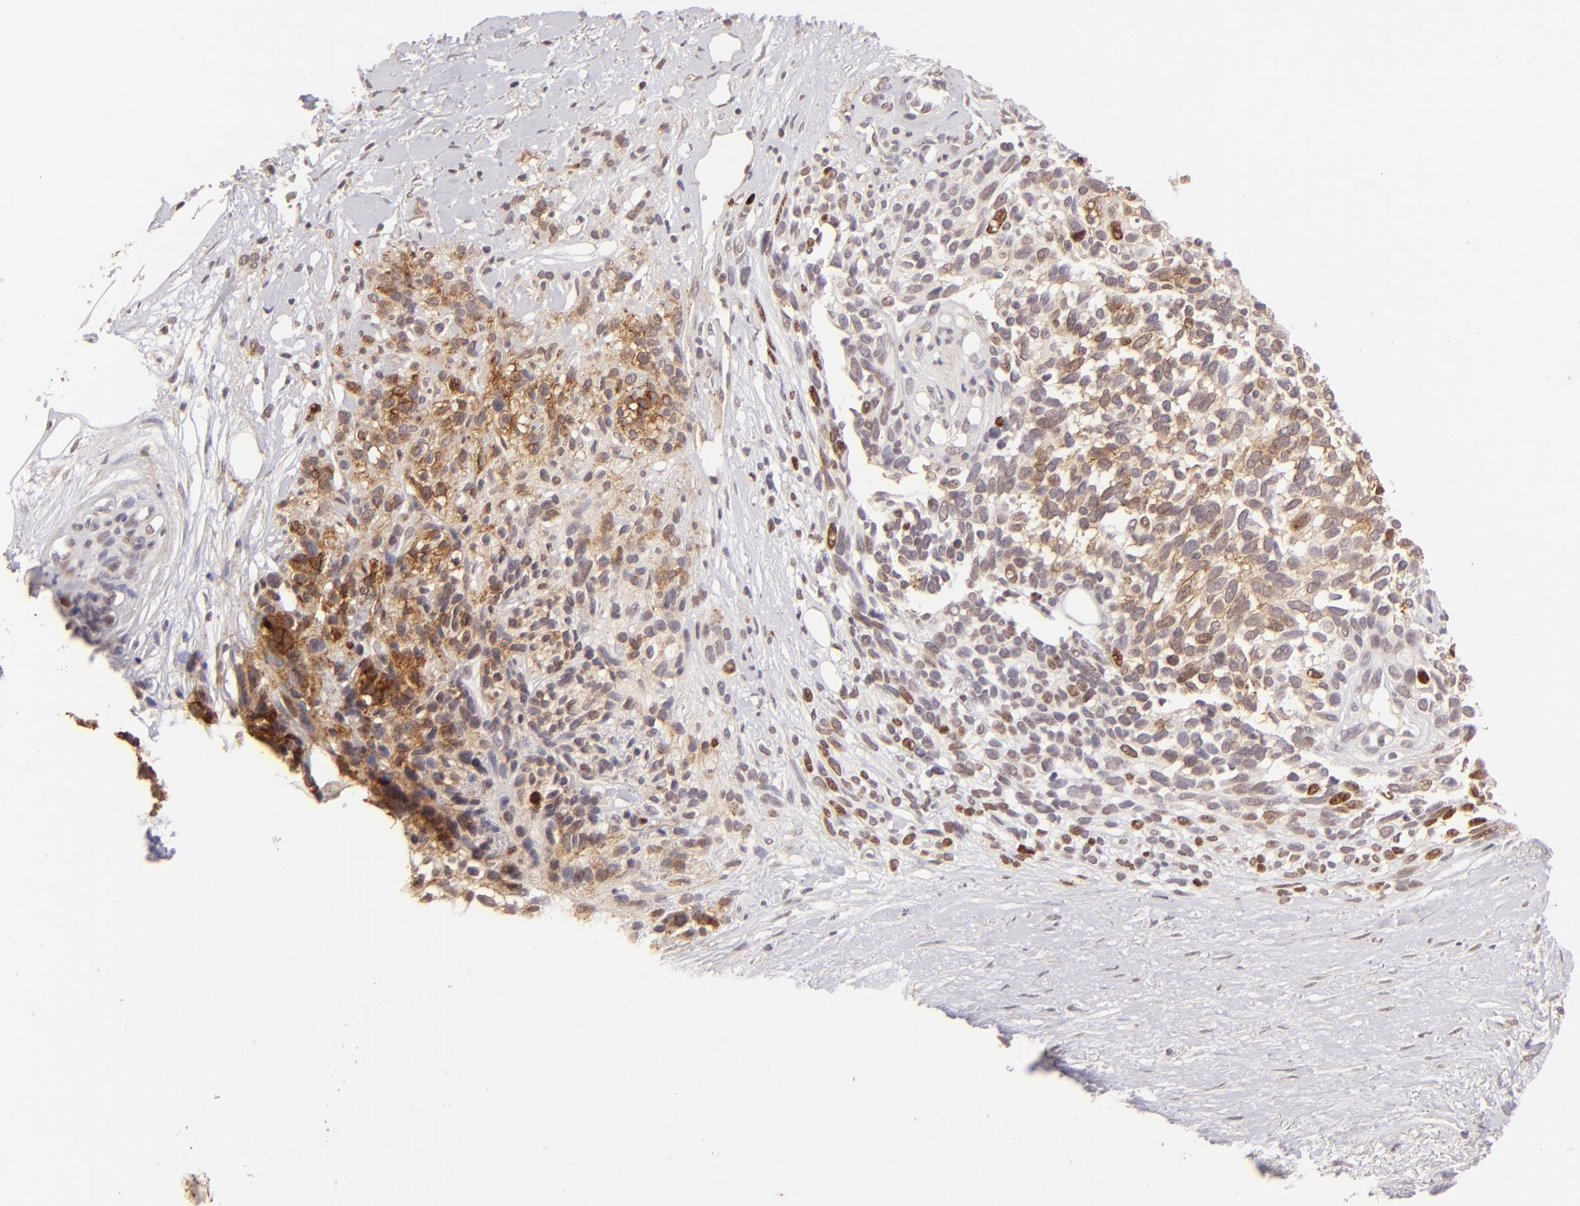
{"staining": {"intensity": "moderate", "quantity": "25%-75%", "location": "cytoplasmic/membranous"}, "tissue": "melanoma", "cell_type": "Tumor cells", "image_type": "cancer", "snomed": [{"axis": "morphology", "description": "Malignant melanoma, NOS"}, {"axis": "topography", "description": "Skin"}], "caption": "Protein staining demonstrates moderate cytoplasmic/membranous staining in approximately 25%-75% of tumor cells in melanoma. The staining is performed using DAB (3,3'-diaminobenzidine) brown chromogen to label protein expression. The nuclei are counter-stained blue using hematoxylin.", "gene": "CLDN1", "patient": {"sex": "female", "age": 85}}